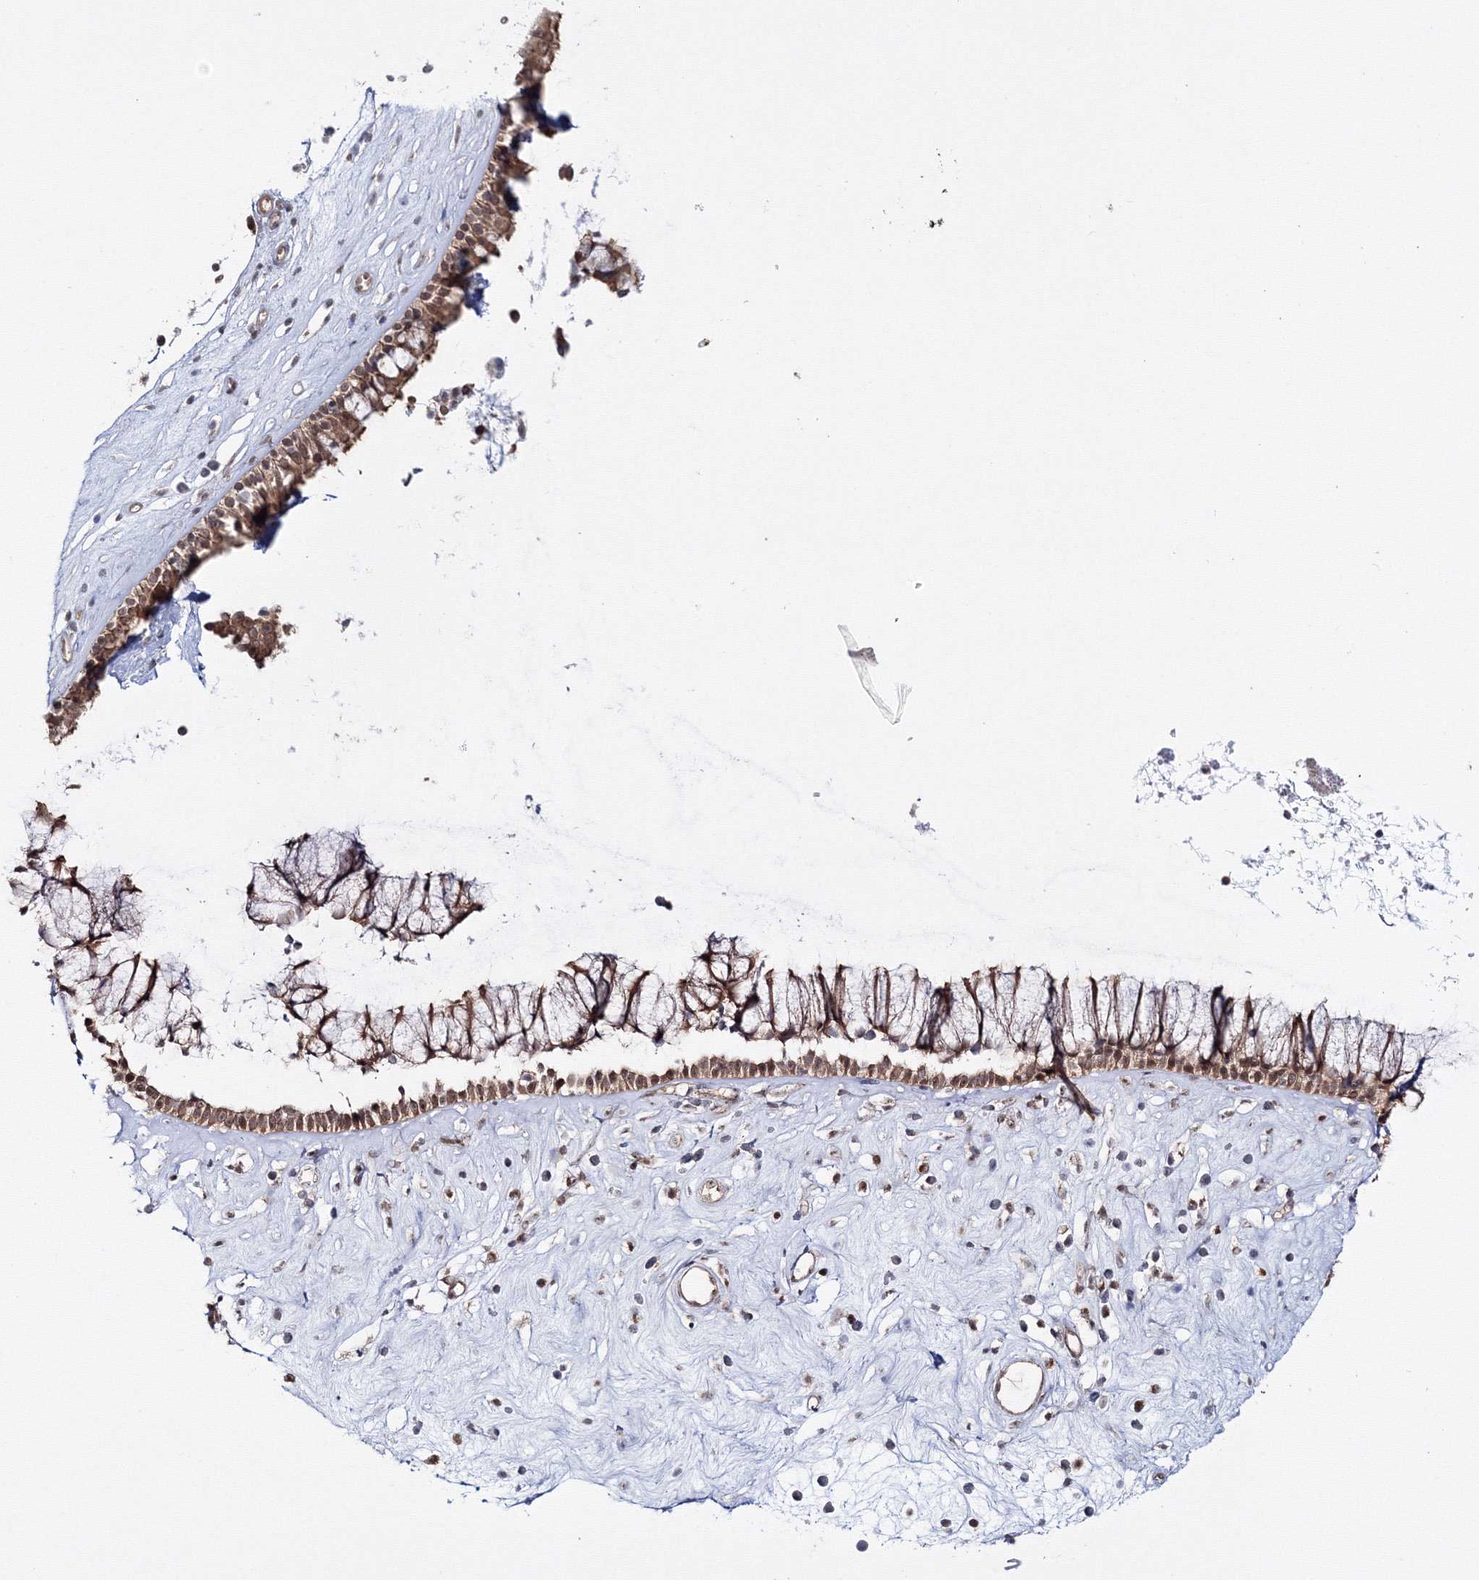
{"staining": {"intensity": "moderate", "quantity": ">75%", "location": "cytoplasmic/membranous"}, "tissue": "nasopharynx", "cell_type": "Respiratory epithelial cells", "image_type": "normal", "snomed": [{"axis": "morphology", "description": "Normal tissue, NOS"}, {"axis": "morphology", "description": "Inflammation, NOS"}, {"axis": "topography", "description": "Nasopharynx"}], "caption": "Immunohistochemical staining of benign human nasopharynx displays moderate cytoplasmic/membranous protein staining in about >75% of respiratory epithelial cells. (Stains: DAB (3,3'-diaminobenzidine) in brown, nuclei in blue, Microscopy: brightfield microscopy at high magnification).", "gene": "ZFAND6", "patient": {"sex": "male", "age": 29}}